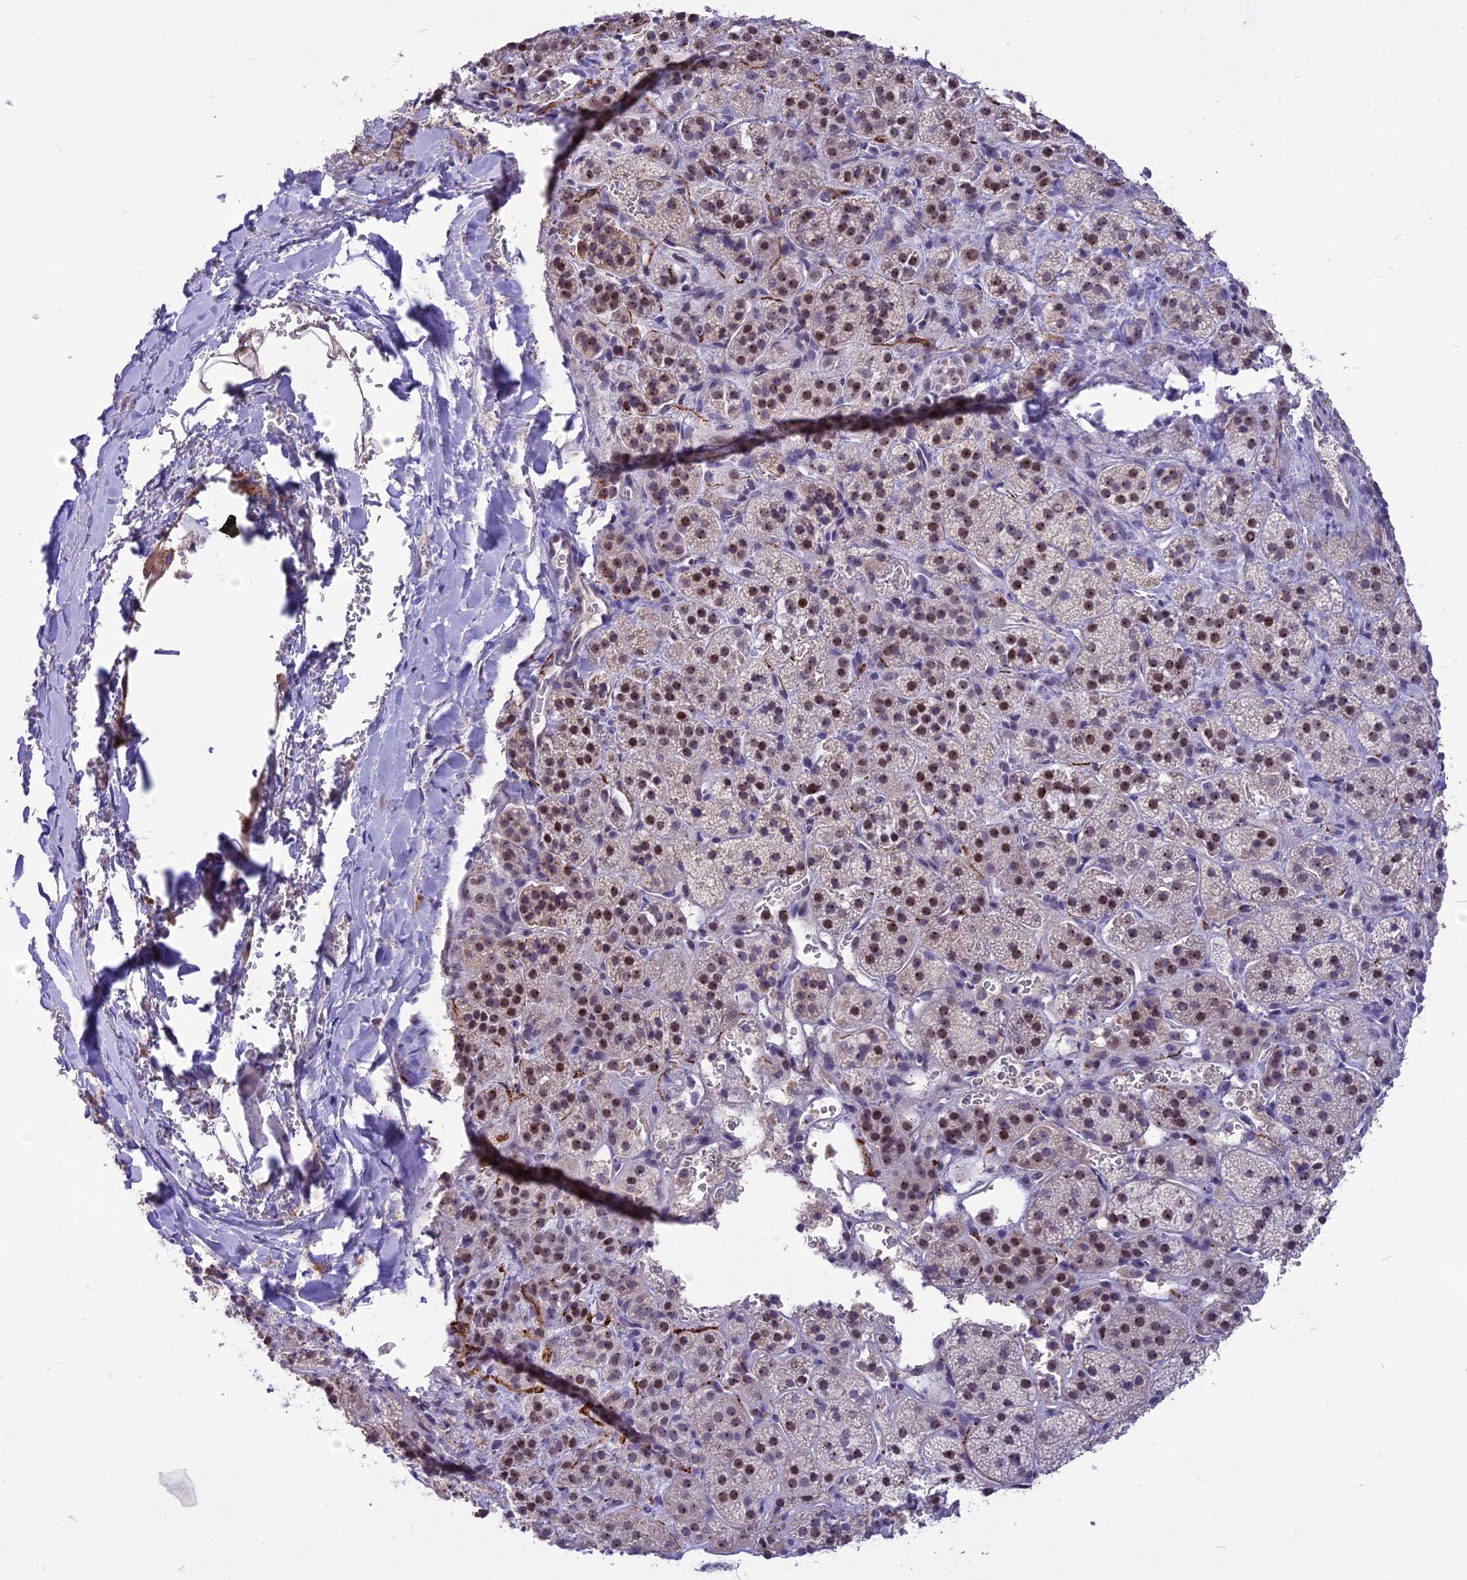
{"staining": {"intensity": "moderate", "quantity": "25%-75%", "location": "nuclear"}, "tissue": "adrenal gland", "cell_type": "Glandular cells", "image_type": "normal", "snomed": [{"axis": "morphology", "description": "Normal tissue, NOS"}, {"axis": "topography", "description": "Adrenal gland"}], "caption": "This image exhibits IHC staining of normal adrenal gland, with medium moderate nuclear staining in about 25%-75% of glandular cells.", "gene": "CMSS1", "patient": {"sex": "female", "age": 44}}